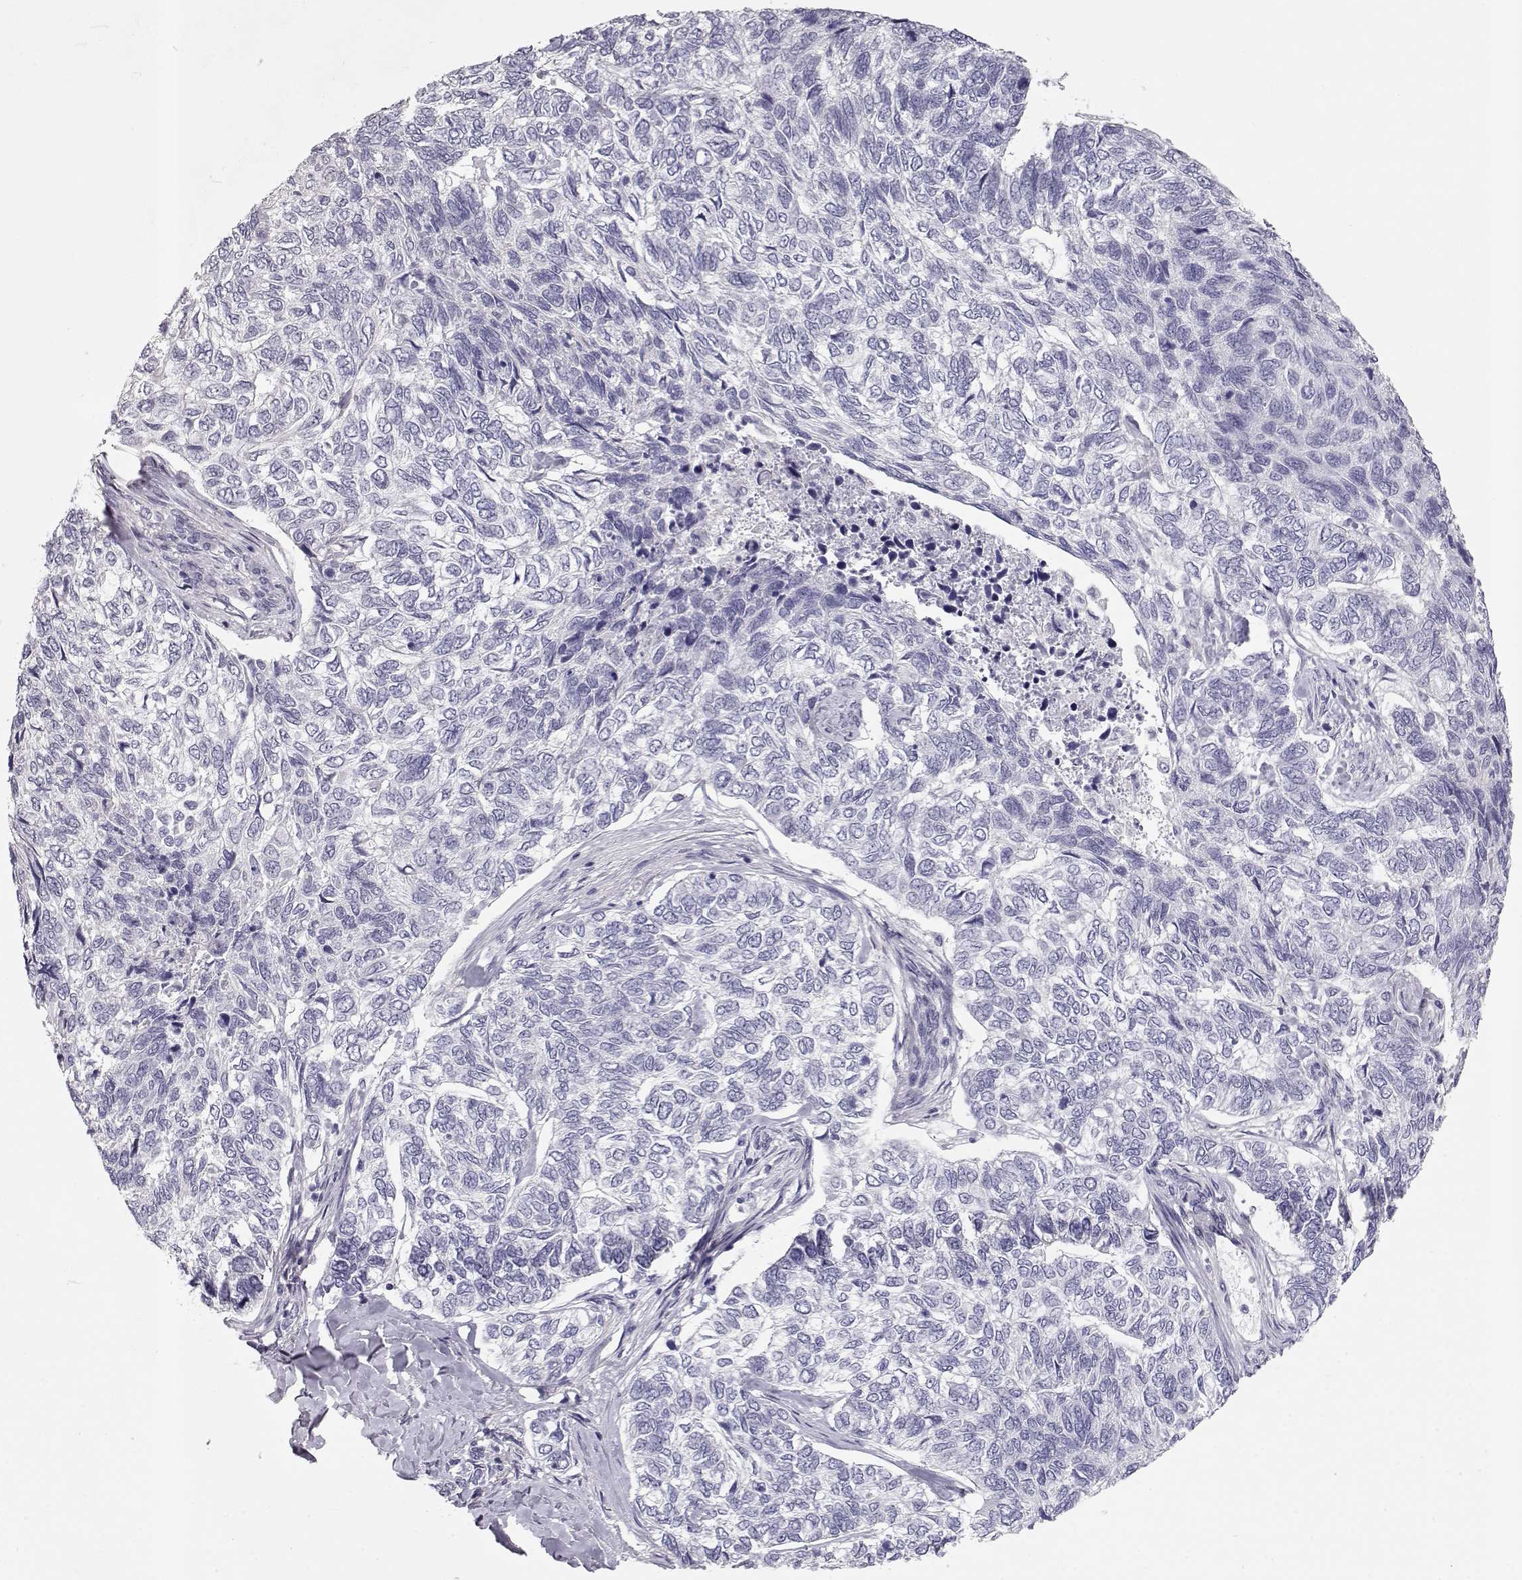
{"staining": {"intensity": "negative", "quantity": "none", "location": "none"}, "tissue": "skin cancer", "cell_type": "Tumor cells", "image_type": "cancer", "snomed": [{"axis": "morphology", "description": "Basal cell carcinoma"}, {"axis": "topography", "description": "Skin"}], "caption": "High power microscopy photomicrograph of an immunohistochemistry (IHC) photomicrograph of skin basal cell carcinoma, revealing no significant expression in tumor cells. (DAB IHC visualized using brightfield microscopy, high magnification).", "gene": "SLC18A1", "patient": {"sex": "female", "age": 65}}